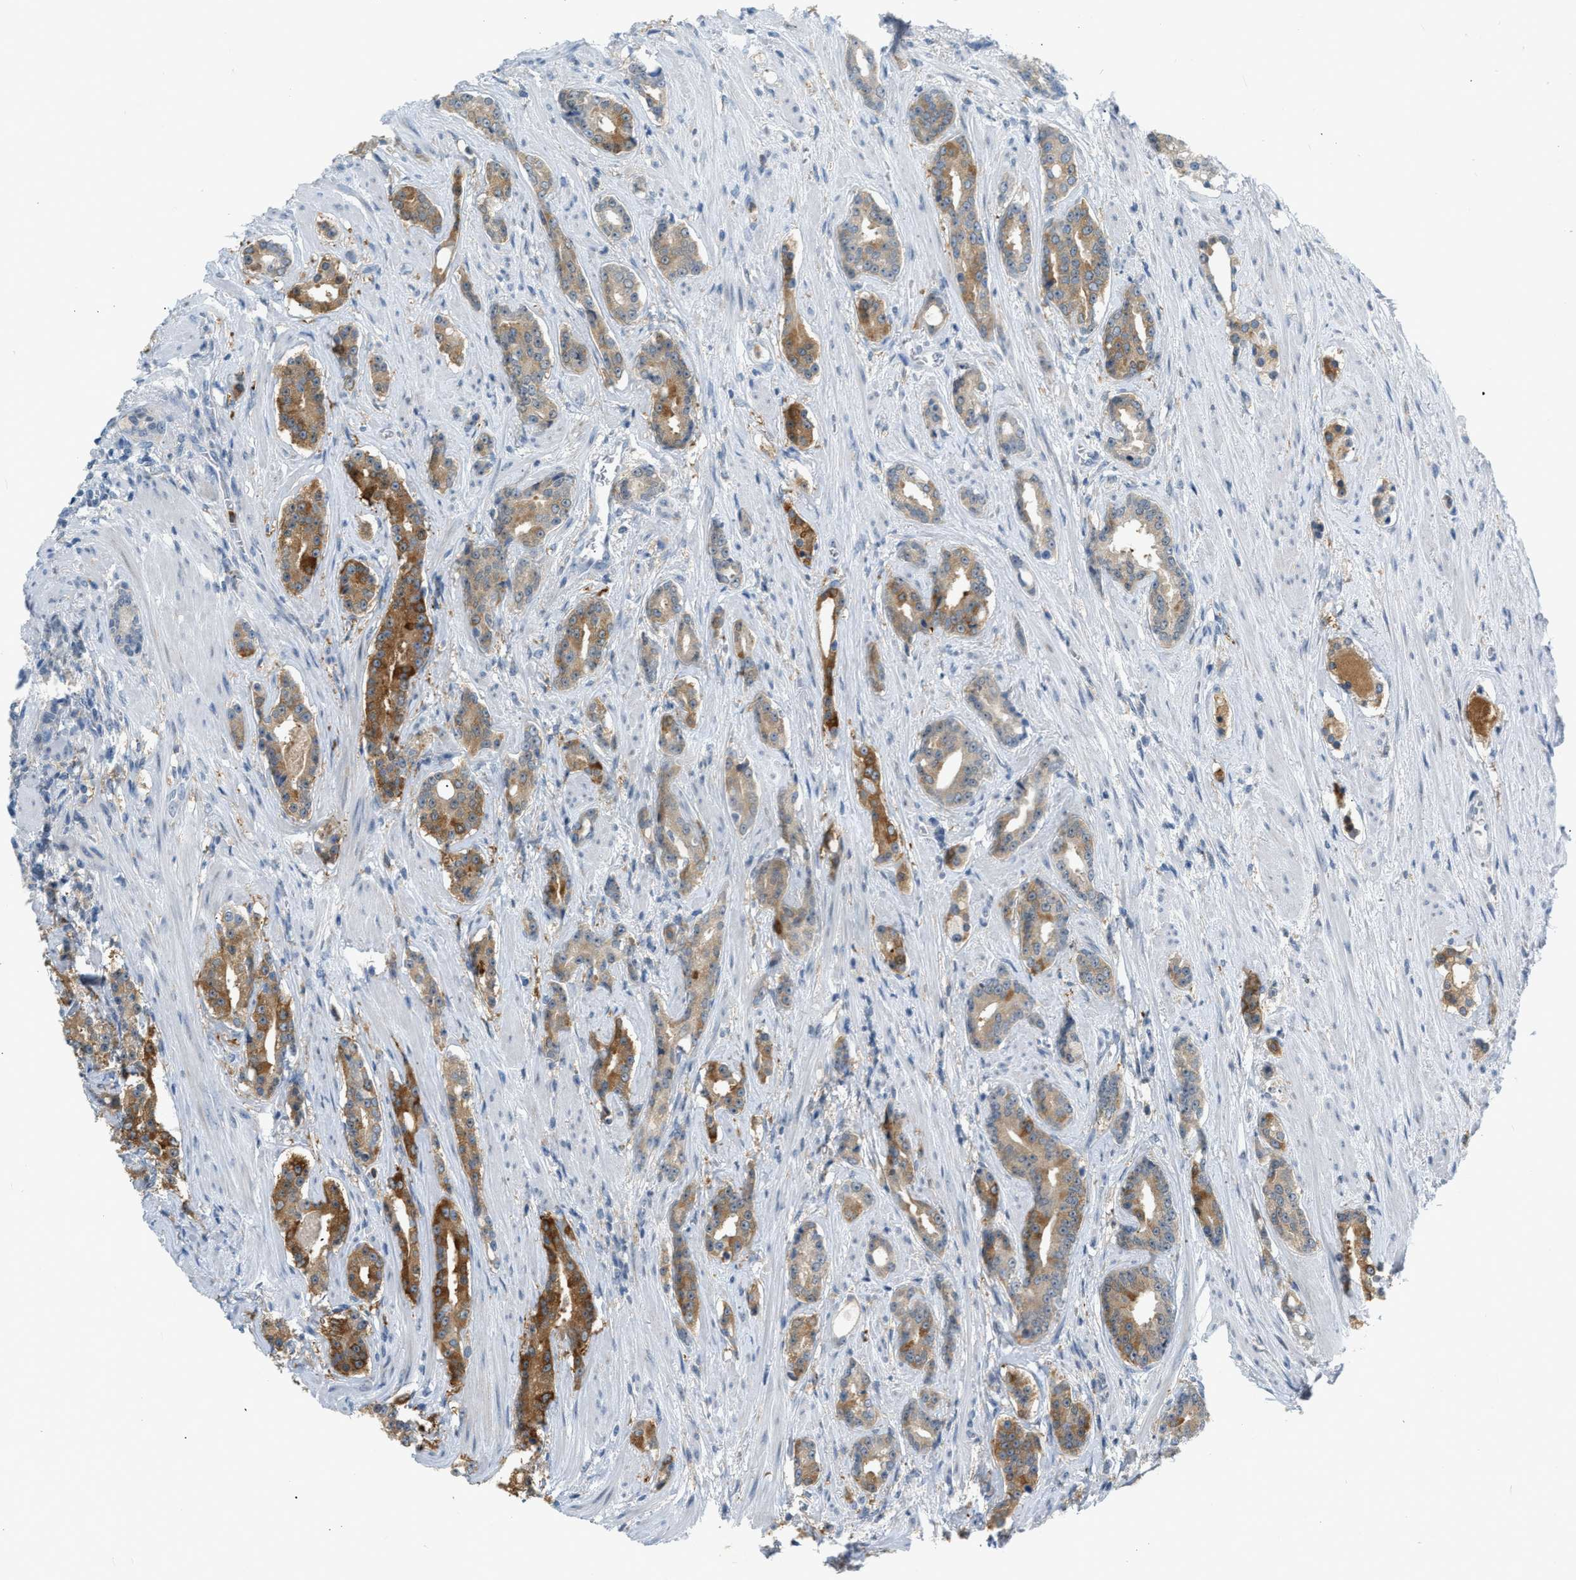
{"staining": {"intensity": "moderate", "quantity": ">75%", "location": "cytoplasmic/membranous"}, "tissue": "prostate cancer", "cell_type": "Tumor cells", "image_type": "cancer", "snomed": [{"axis": "morphology", "description": "Adenocarcinoma, High grade"}, {"axis": "topography", "description": "Prostate"}], "caption": "Prostate adenocarcinoma (high-grade) stained for a protein exhibits moderate cytoplasmic/membranous positivity in tumor cells.", "gene": "ZNF408", "patient": {"sex": "male", "age": 71}}